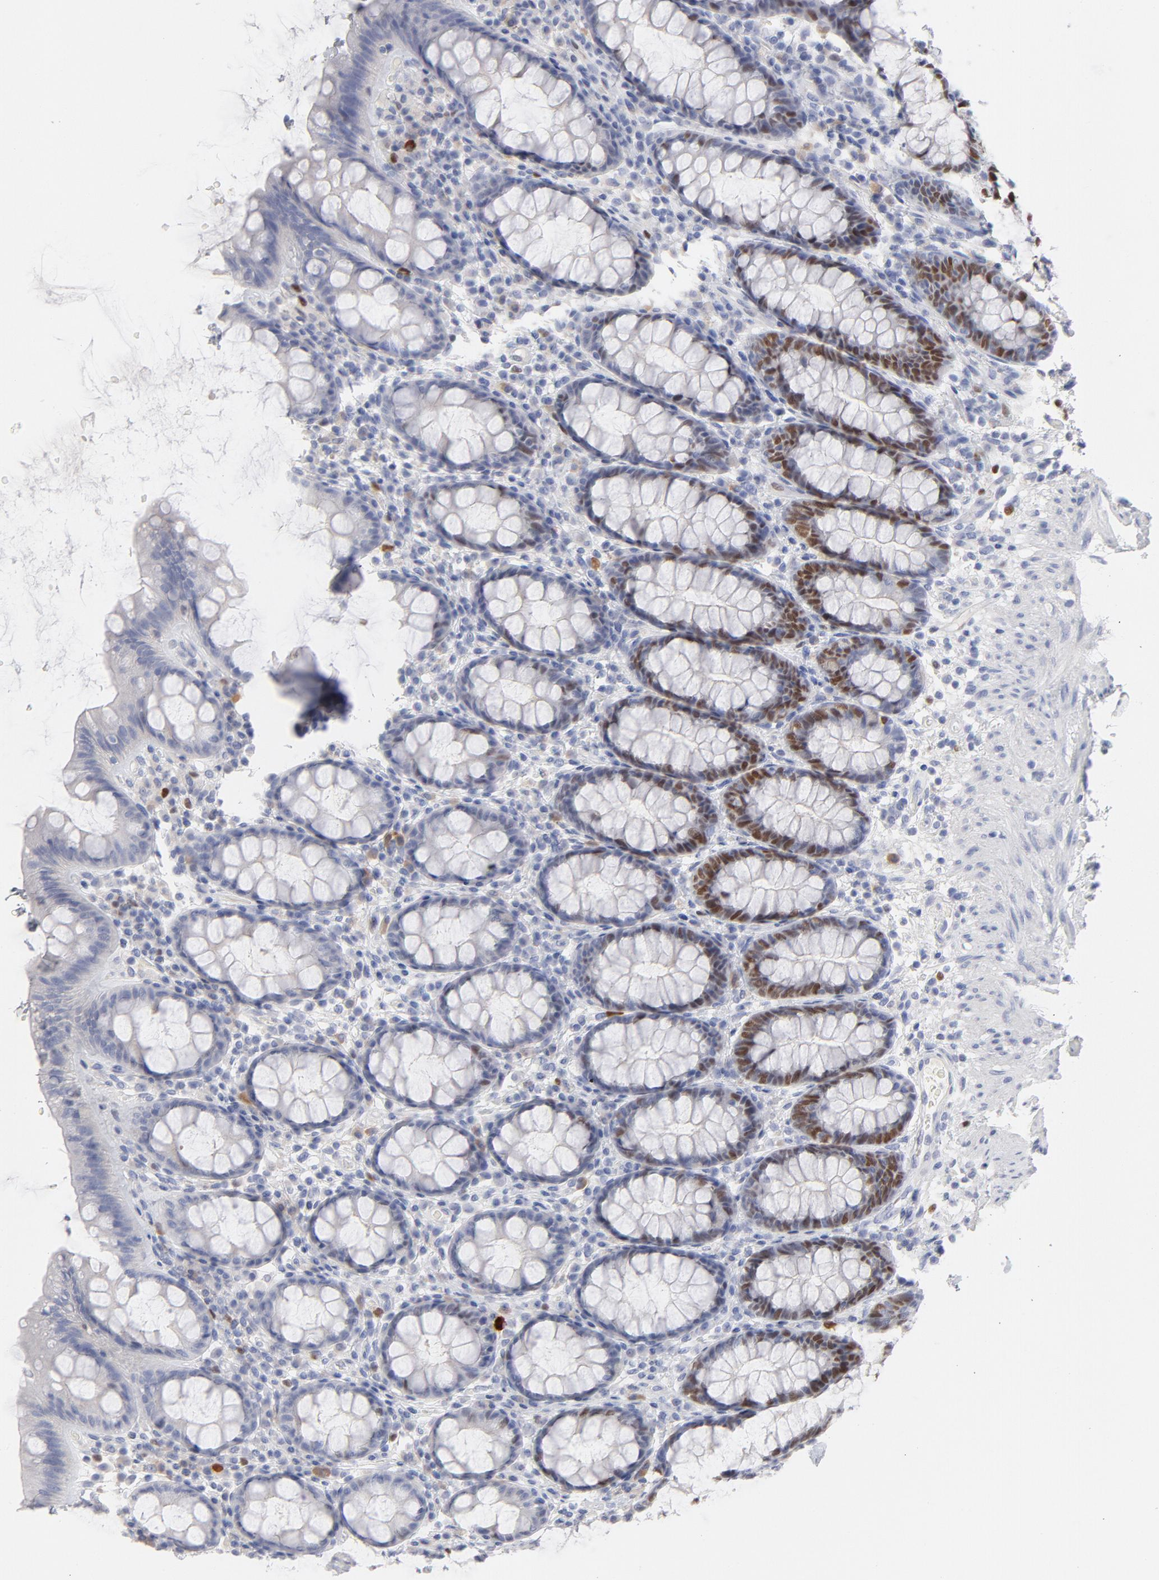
{"staining": {"intensity": "strong", "quantity": "<25%", "location": "nuclear"}, "tissue": "rectum", "cell_type": "Glandular cells", "image_type": "normal", "snomed": [{"axis": "morphology", "description": "Normal tissue, NOS"}, {"axis": "topography", "description": "Rectum"}], "caption": "Immunohistochemistry (IHC) of unremarkable rectum reveals medium levels of strong nuclear staining in about <25% of glandular cells. Nuclei are stained in blue.", "gene": "MCM7", "patient": {"sex": "male", "age": 92}}